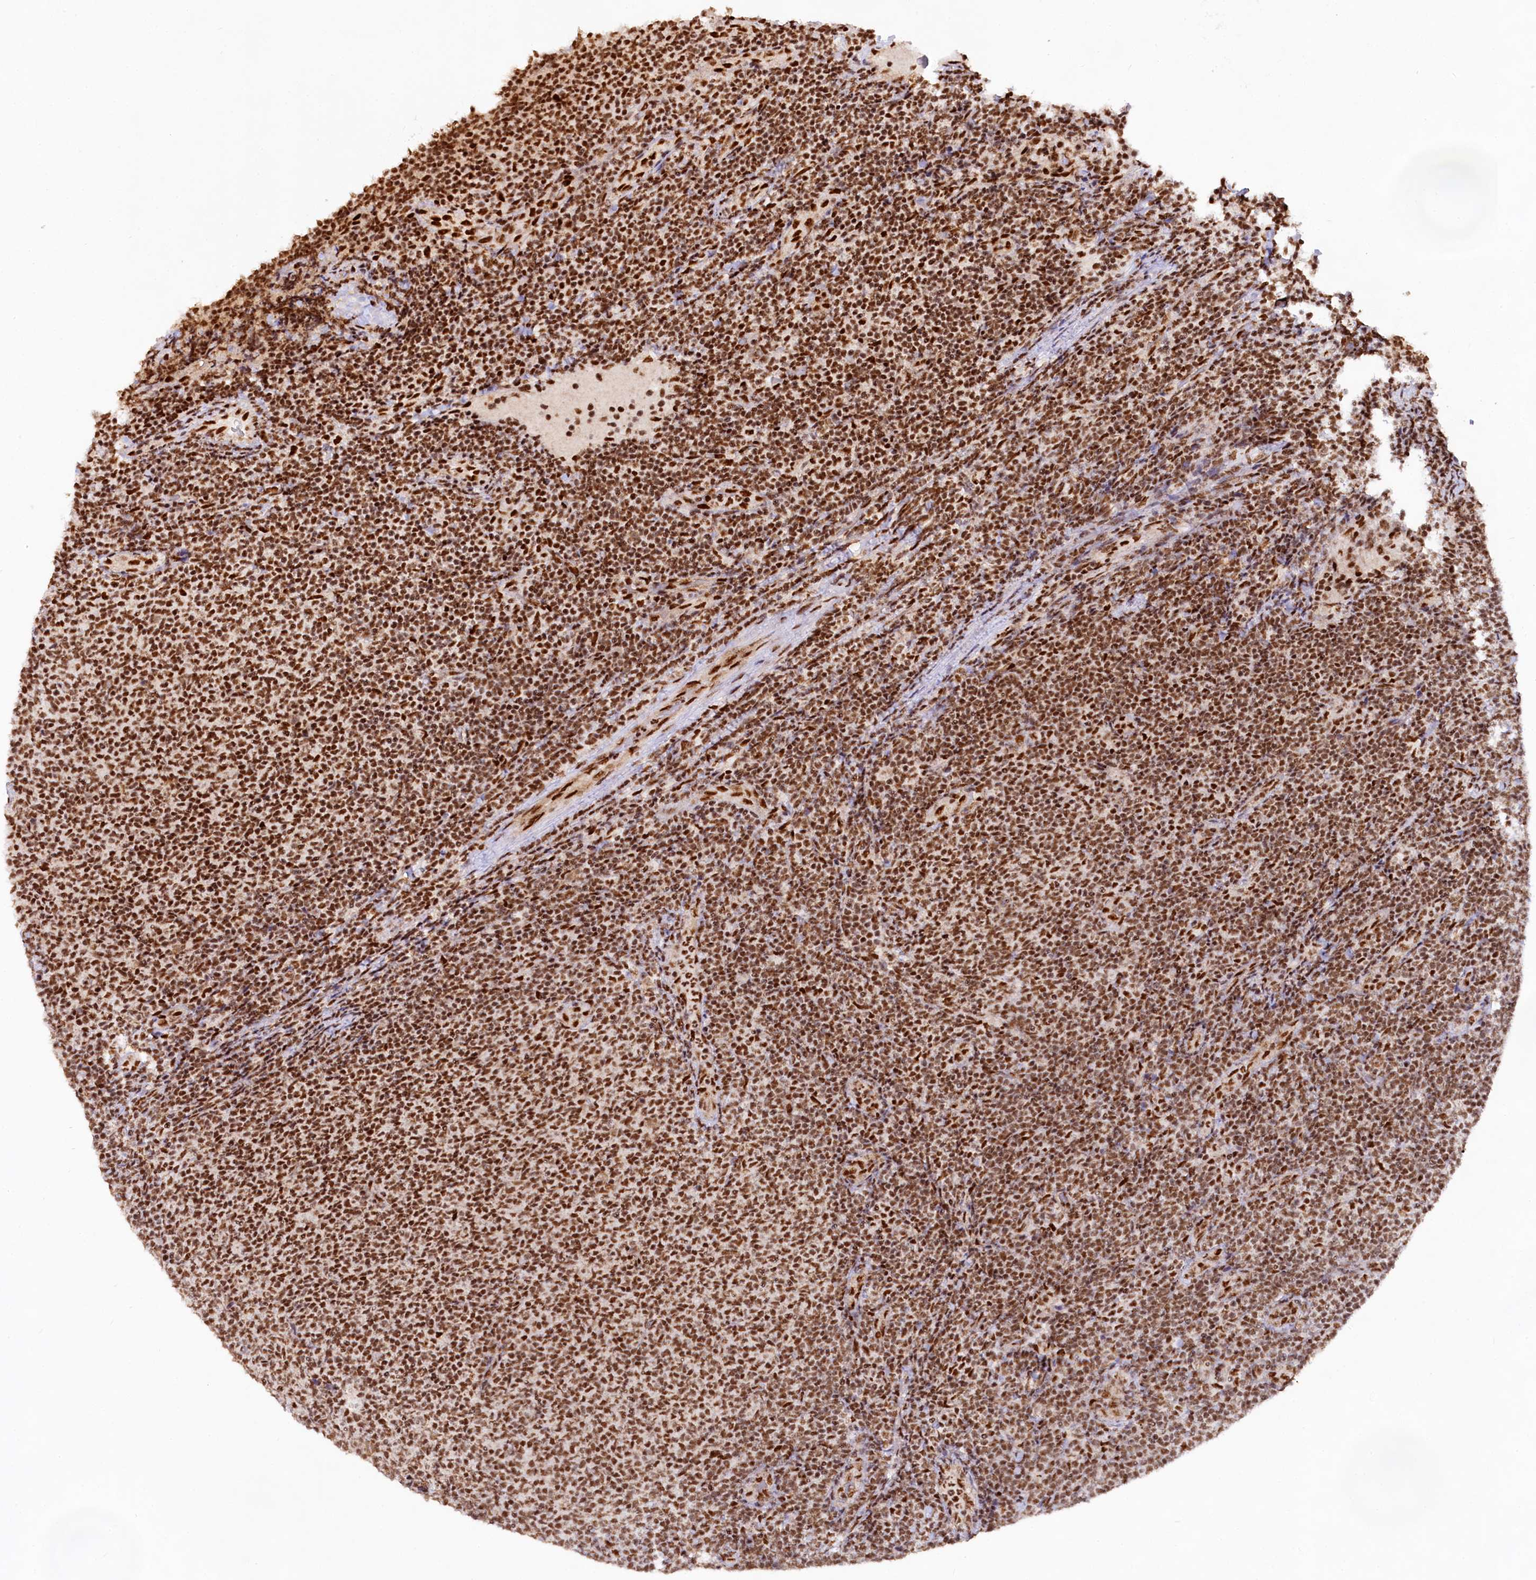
{"staining": {"intensity": "strong", "quantity": ">75%", "location": "nuclear"}, "tissue": "lymphoma", "cell_type": "Tumor cells", "image_type": "cancer", "snomed": [{"axis": "morphology", "description": "Malignant lymphoma, non-Hodgkin's type, Low grade"}, {"axis": "topography", "description": "Lymph node"}], "caption": "Immunohistochemical staining of malignant lymphoma, non-Hodgkin's type (low-grade) reveals high levels of strong nuclear positivity in approximately >75% of tumor cells.", "gene": "HIRA", "patient": {"sex": "male", "age": 66}}